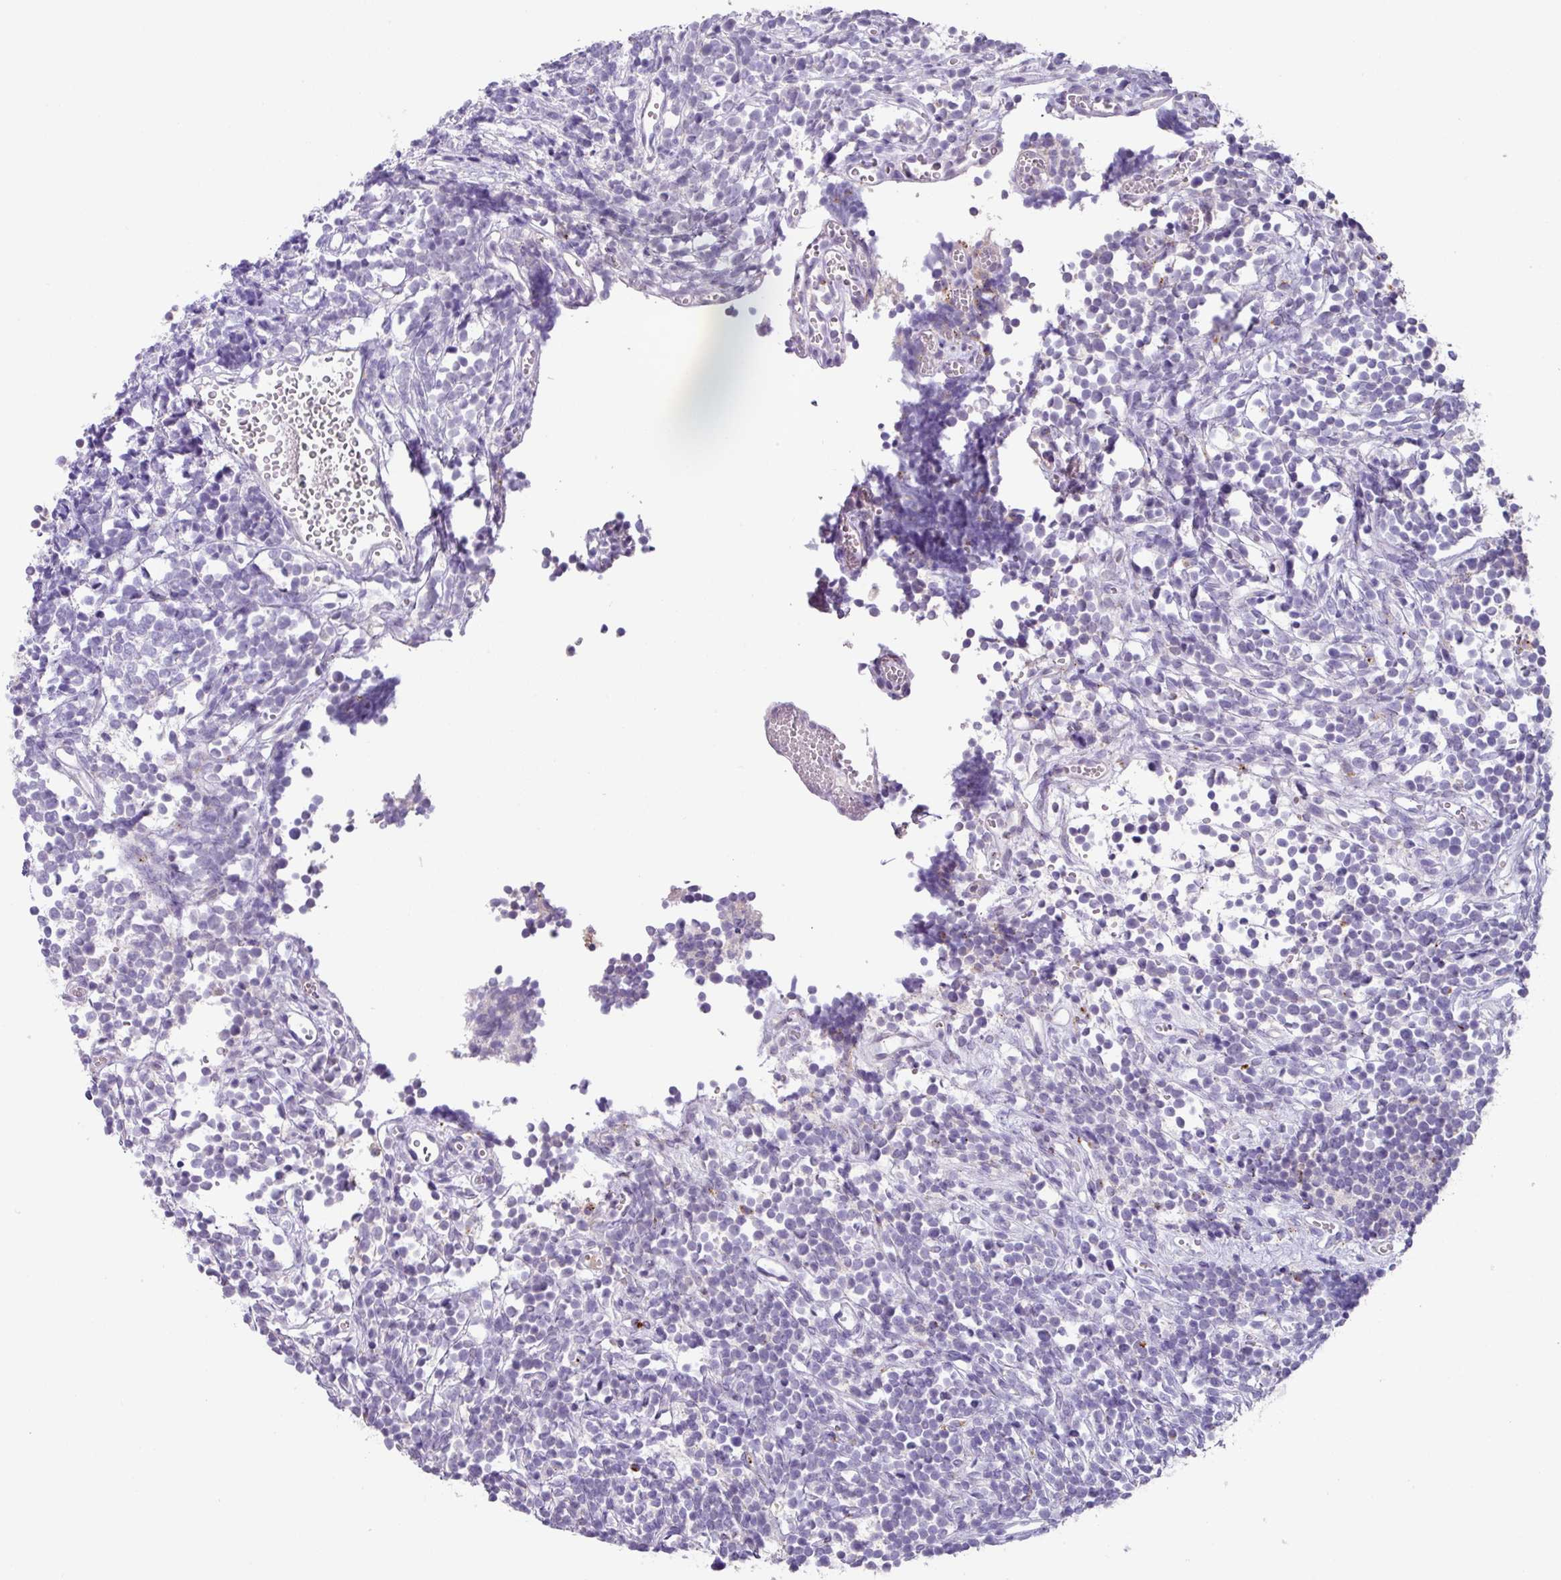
{"staining": {"intensity": "negative", "quantity": "none", "location": "none"}, "tissue": "glioma", "cell_type": "Tumor cells", "image_type": "cancer", "snomed": [{"axis": "morphology", "description": "Glioma, malignant, Low grade"}, {"axis": "topography", "description": "Brain"}], "caption": "A high-resolution histopathology image shows IHC staining of glioma, which displays no significant positivity in tumor cells. Nuclei are stained in blue.", "gene": "PLEKHH3", "patient": {"sex": "female", "age": 1}}